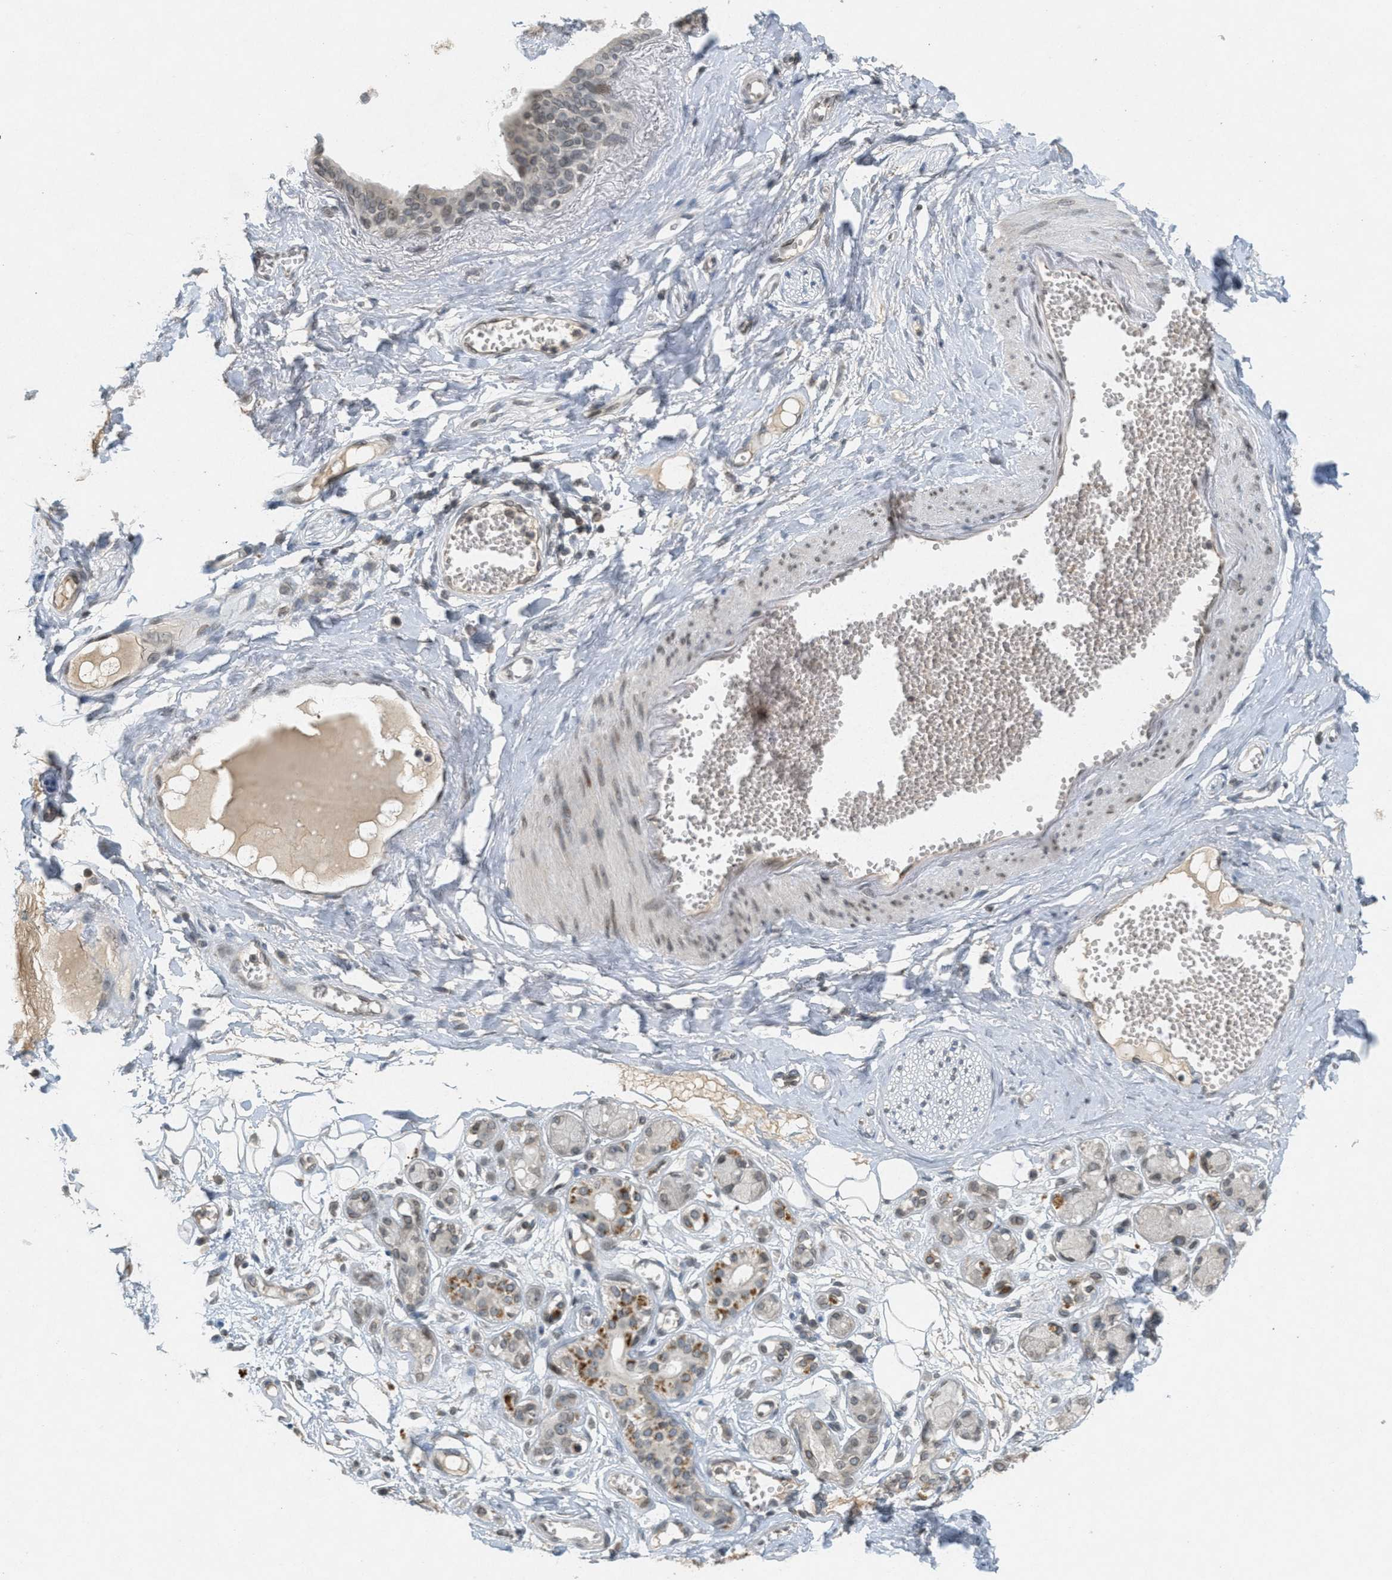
{"staining": {"intensity": "weak", "quantity": "25%-75%", "location": "cytoplasmic/membranous"}, "tissue": "adipose tissue", "cell_type": "Adipocytes", "image_type": "normal", "snomed": [{"axis": "morphology", "description": "Normal tissue, NOS"}, {"axis": "morphology", "description": "Inflammation, NOS"}, {"axis": "topography", "description": "Salivary gland"}, {"axis": "topography", "description": "Peripheral nerve tissue"}], "caption": "Immunohistochemistry (IHC) (DAB (3,3'-diaminobenzidine)) staining of benign adipose tissue displays weak cytoplasmic/membranous protein positivity in approximately 25%-75% of adipocytes.", "gene": "ABHD6", "patient": {"sex": "female", "age": 75}}